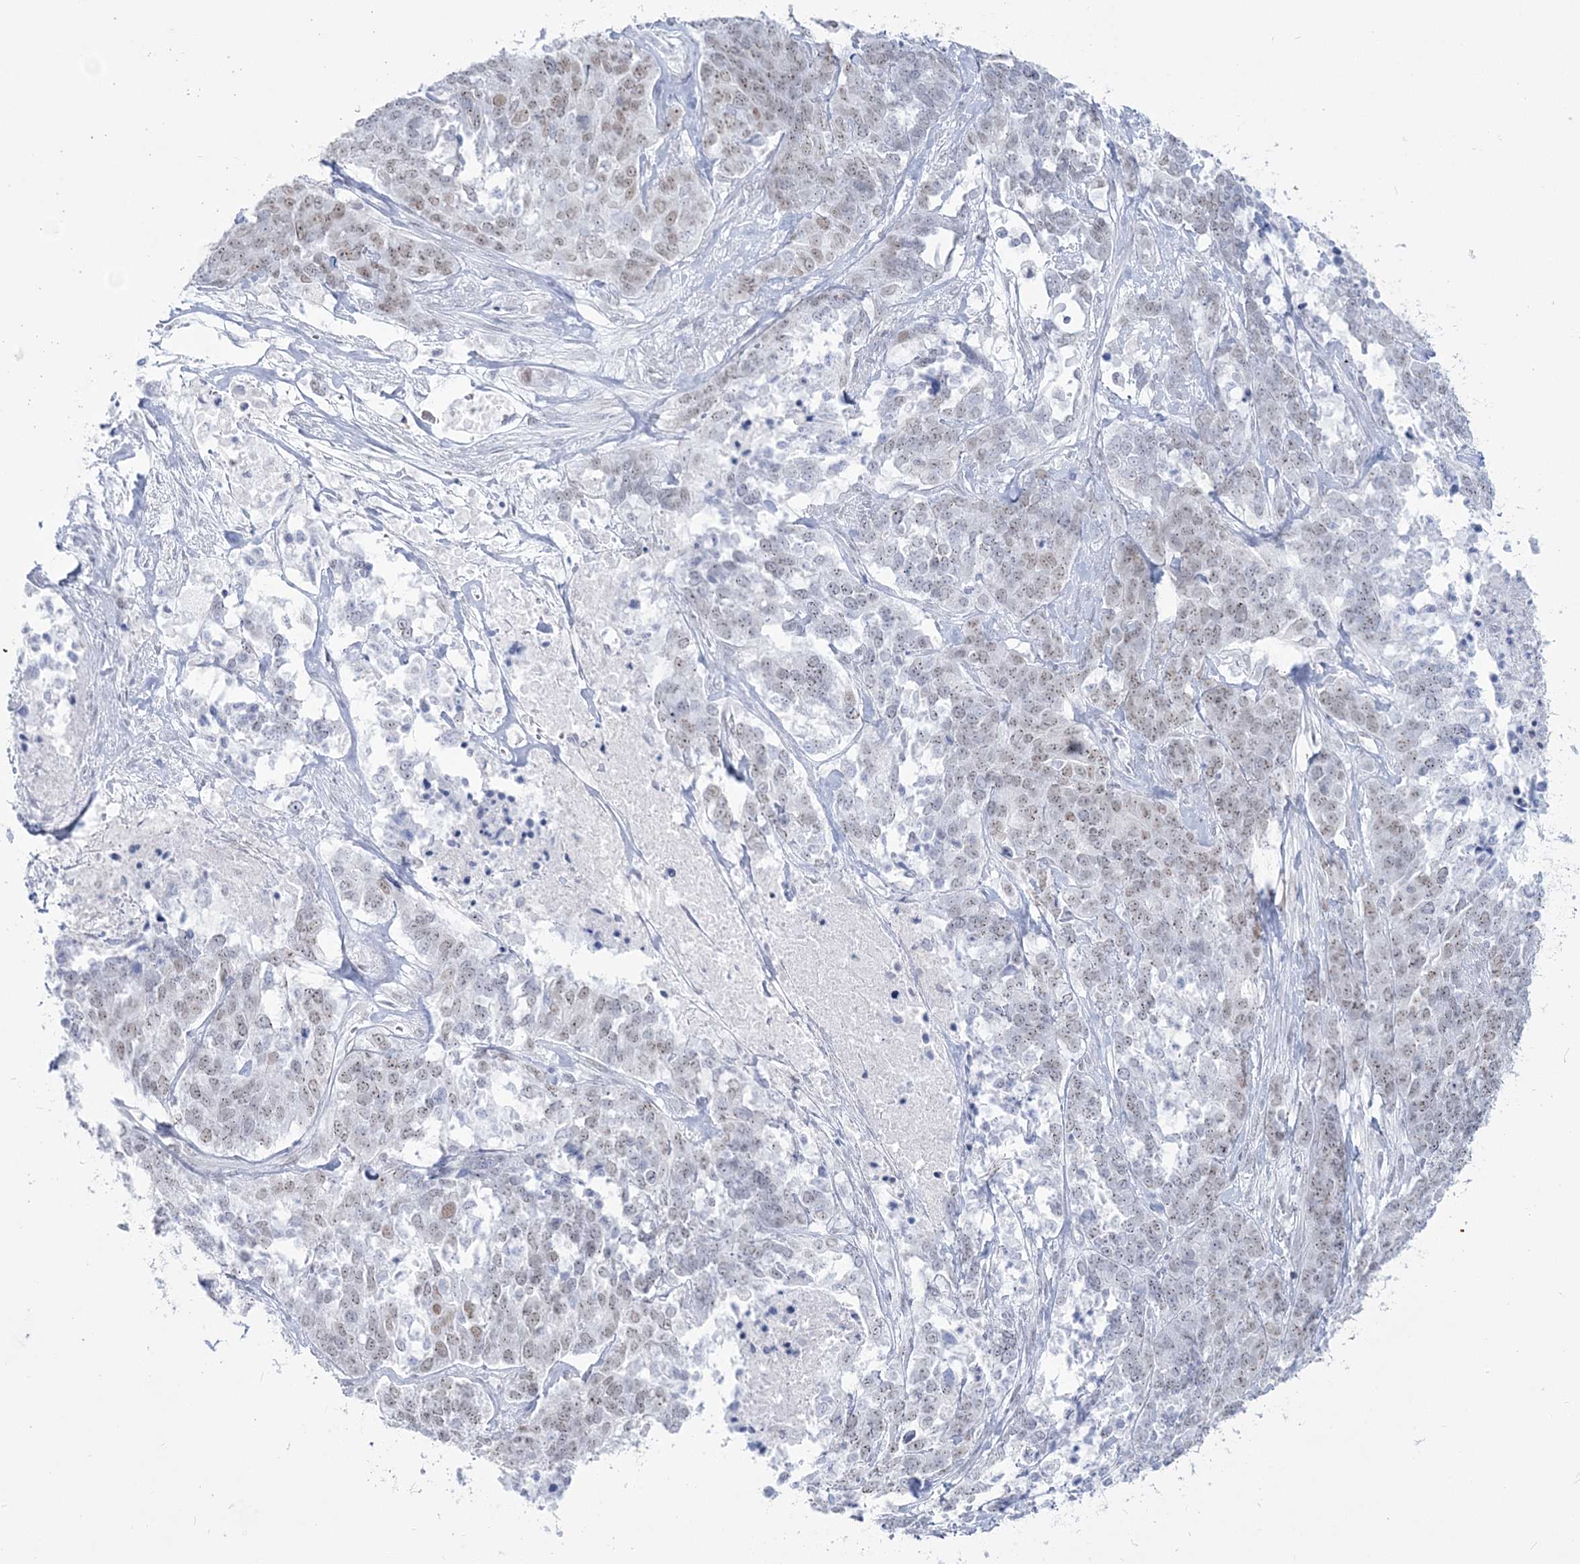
{"staining": {"intensity": "weak", "quantity": ">75%", "location": "nuclear"}, "tissue": "ovarian cancer", "cell_type": "Tumor cells", "image_type": "cancer", "snomed": [{"axis": "morphology", "description": "Cystadenocarcinoma, serous, NOS"}, {"axis": "topography", "description": "Ovary"}], "caption": "Immunohistochemical staining of human serous cystadenocarcinoma (ovarian) shows weak nuclear protein positivity in approximately >75% of tumor cells. The protein is shown in brown color, while the nuclei are stained blue.", "gene": "ZNF843", "patient": {"sex": "female", "age": 44}}